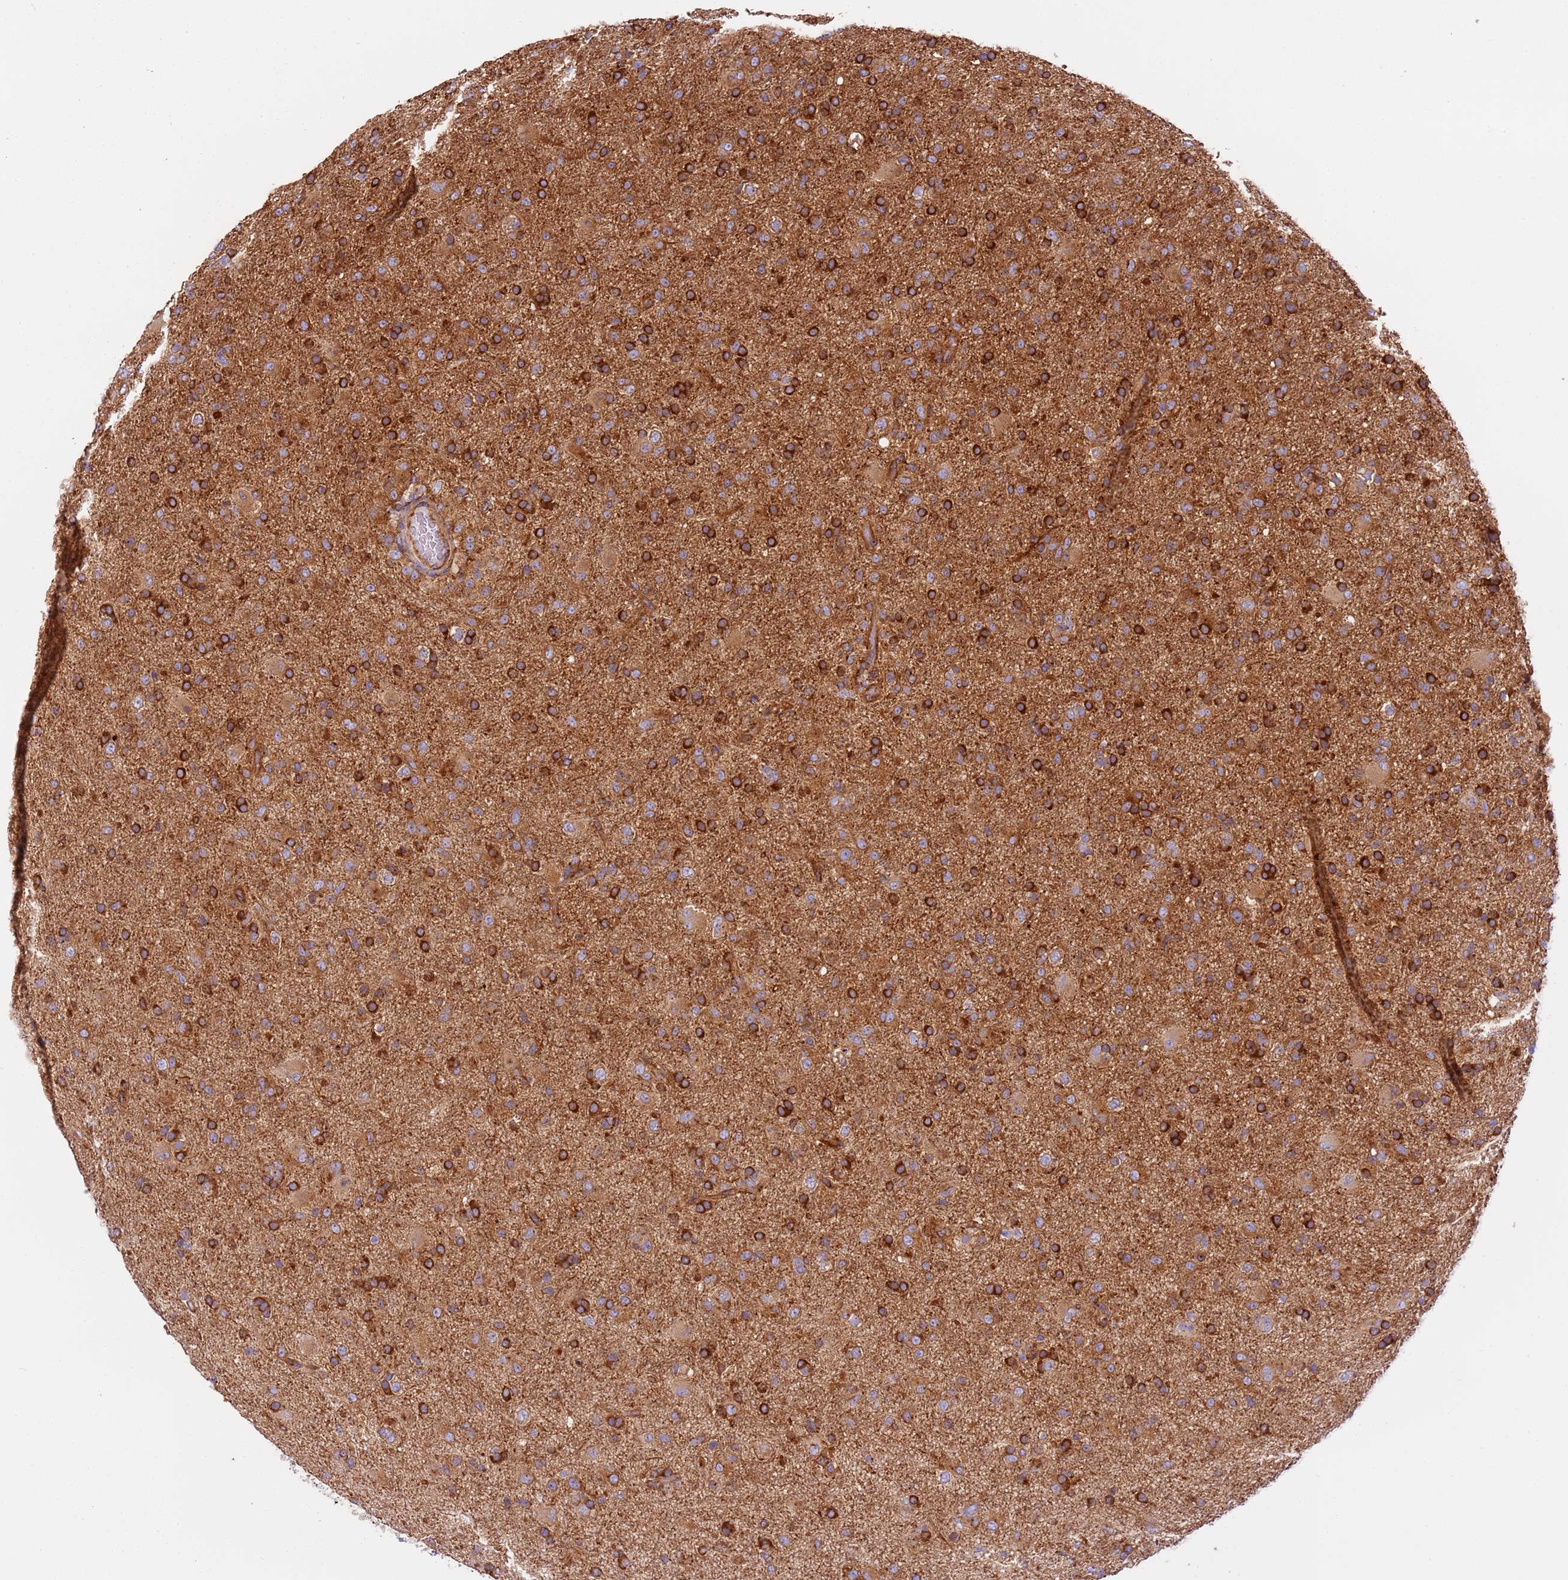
{"staining": {"intensity": "strong", "quantity": ">75%", "location": "cytoplasmic/membranous"}, "tissue": "glioma", "cell_type": "Tumor cells", "image_type": "cancer", "snomed": [{"axis": "morphology", "description": "Glioma, malignant, Low grade"}, {"axis": "topography", "description": "Brain"}], "caption": "Human glioma stained with a brown dye shows strong cytoplasmic/membranous positive expression in approximately >75% of tumor cells.", "gene": "DYNC1I2", "patient": {"sex": "male", "age": 65}}